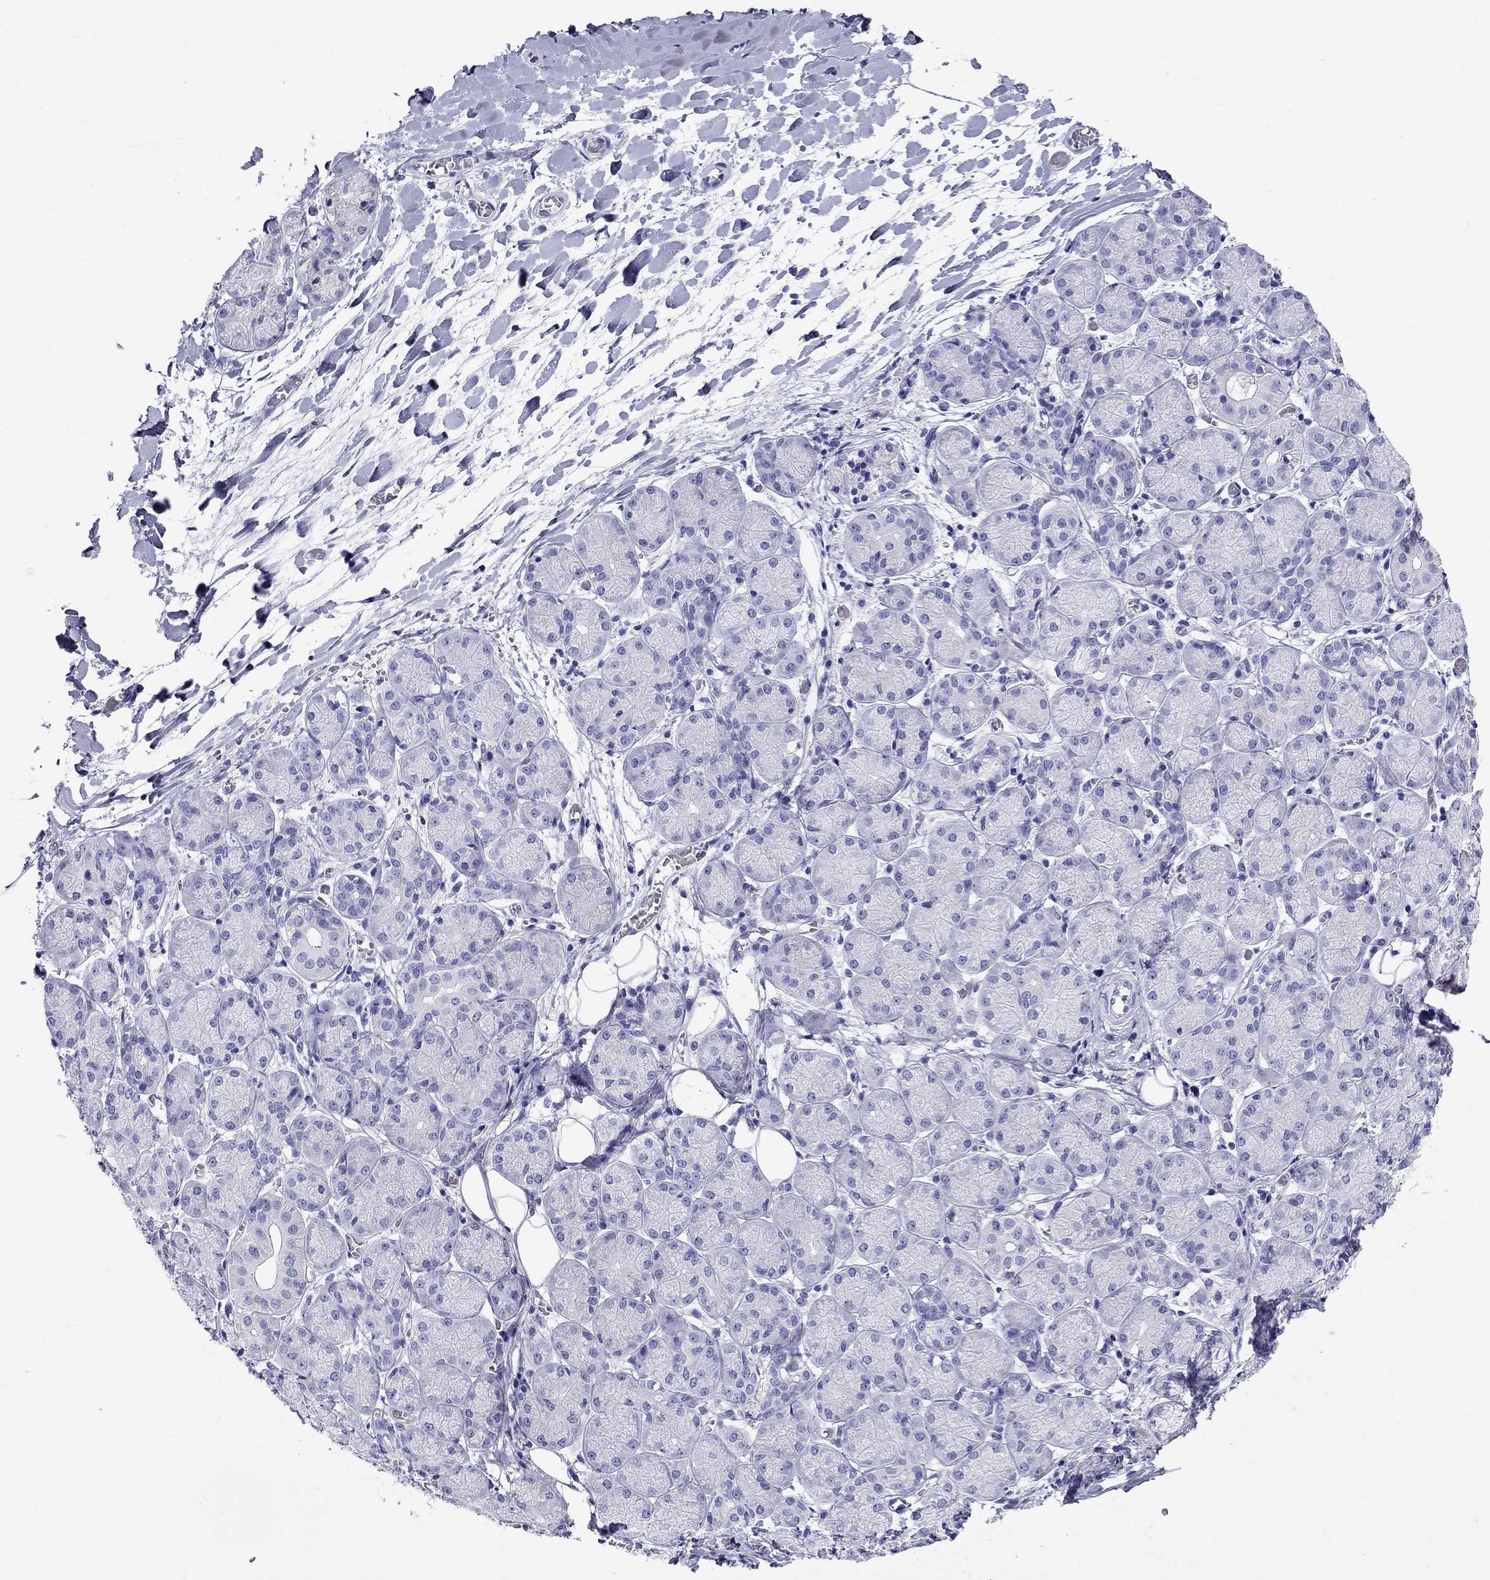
{"staining": {"intensity": "negative", "quantity": "none", "location": "none"}, "tissue": "salivary gland", "cell_type": "Glandular cells", "image_type": "normal", "snomed": [{"axis": "morphology", "description": "Normal tissue, NOS"}, {"axis": "topography", "description": "Salivary gland"}, {"axis": "topography", "description": "Peripheral nerve tissue"}], "caption": "An immunohistochemistry (IHC) histopathology image of benign salivary gland is shown. There is no staining in glandular cells of salivary gland. (DAB immunohistochemistry (IHC) visualized using brightfield microscopy, high magnification).", "gene": "MC5R", "patient": {"sex": "female", "age": 24}}